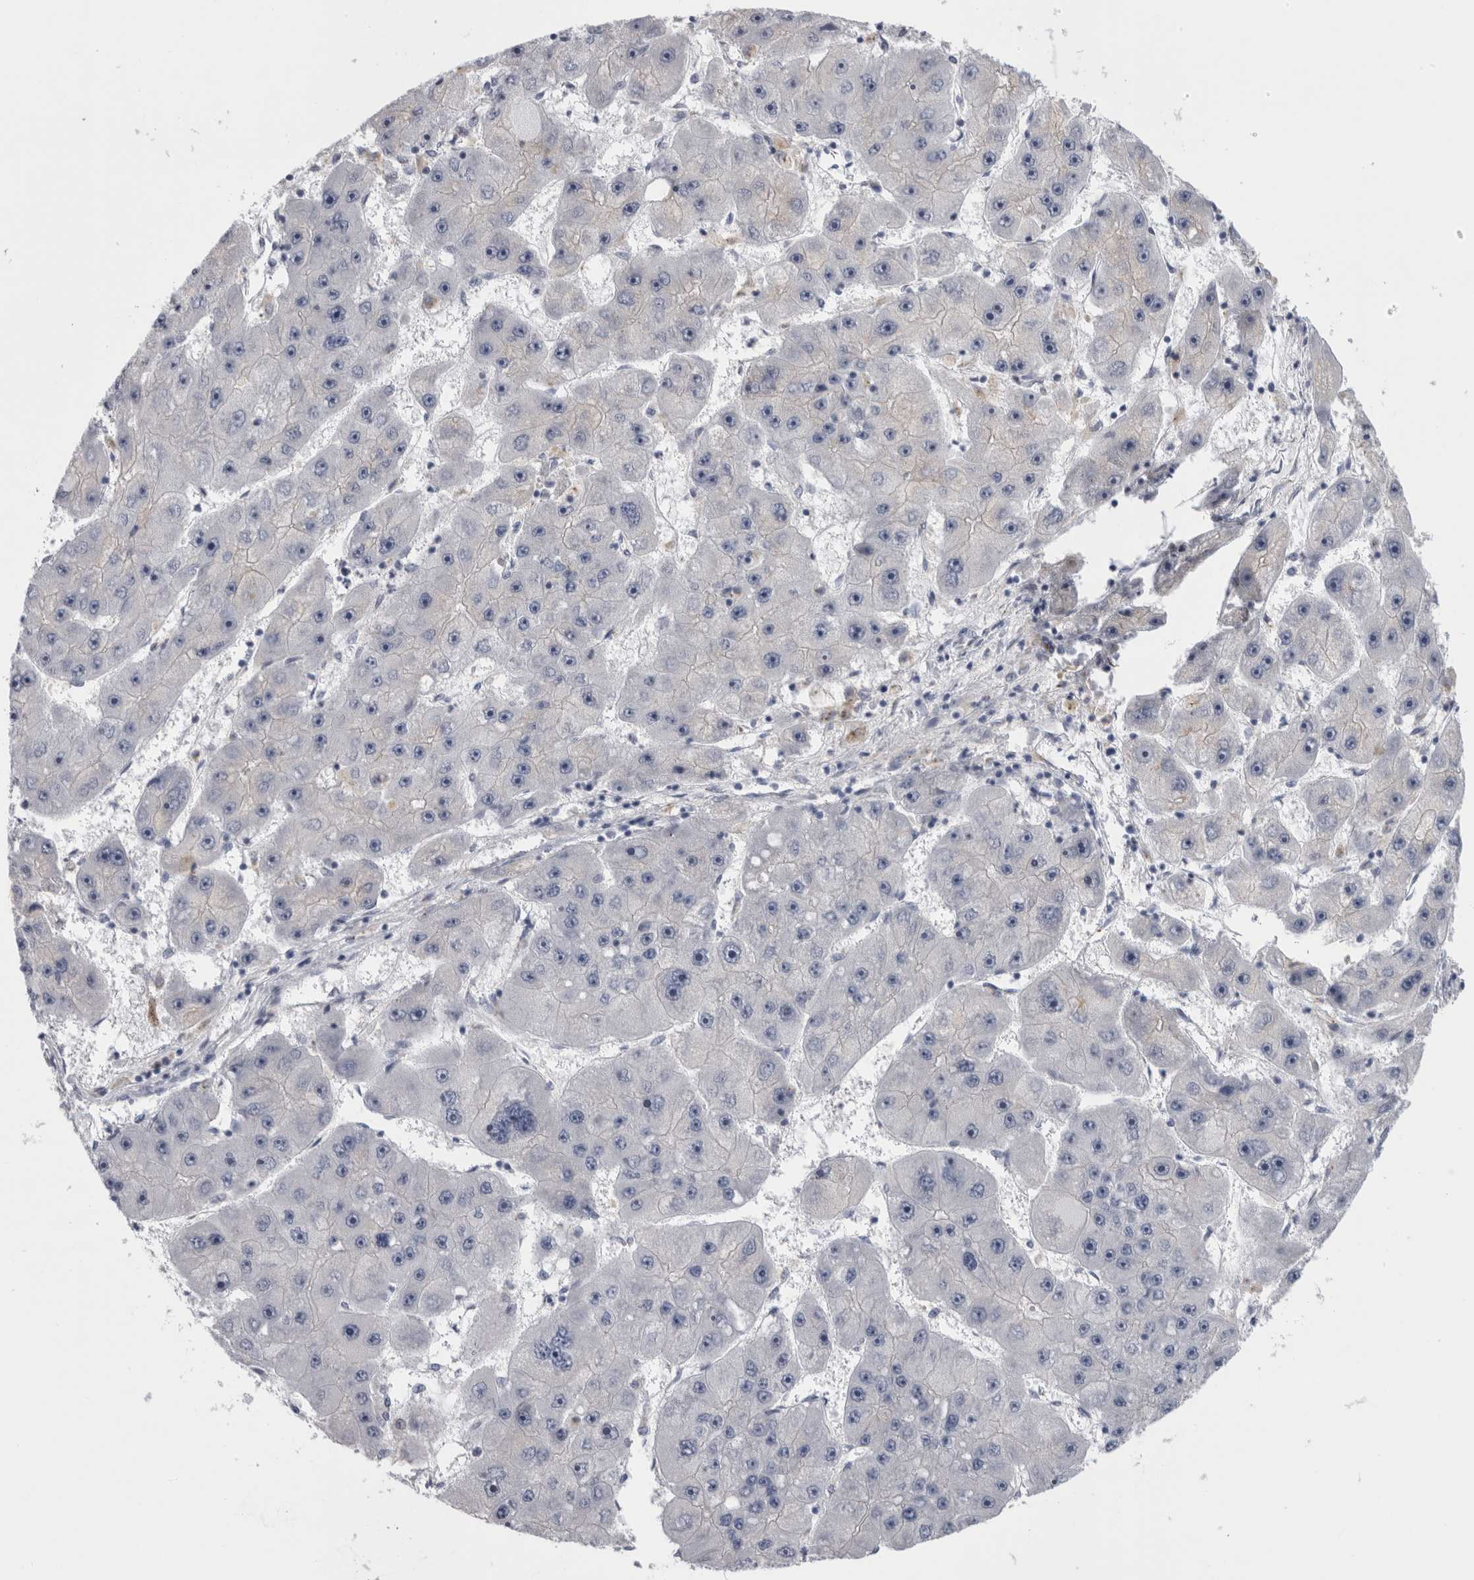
{"staining": {"intensity": "negative", "quantity": "none", "location": "none"}, "tissue": "liver cancer", "cell_type": "Tumor cells", "image_type": "cancer", "snomed": [{"axis": "morphology", "description": "Carcinoma, Hepatocellular, NOS"}, {"axis": "topography", "description": "Liver"}], "caption": "DAB immunohistochemical staining of liver hepatocellular carcinoma shows no significant staining in tumor cells. (DAB immunohistochemistry (IHC) visualized using brightfield microscopy, high magnification).", "gene": "AKAP9", "patient": {"sex": "female", "age": 61}}